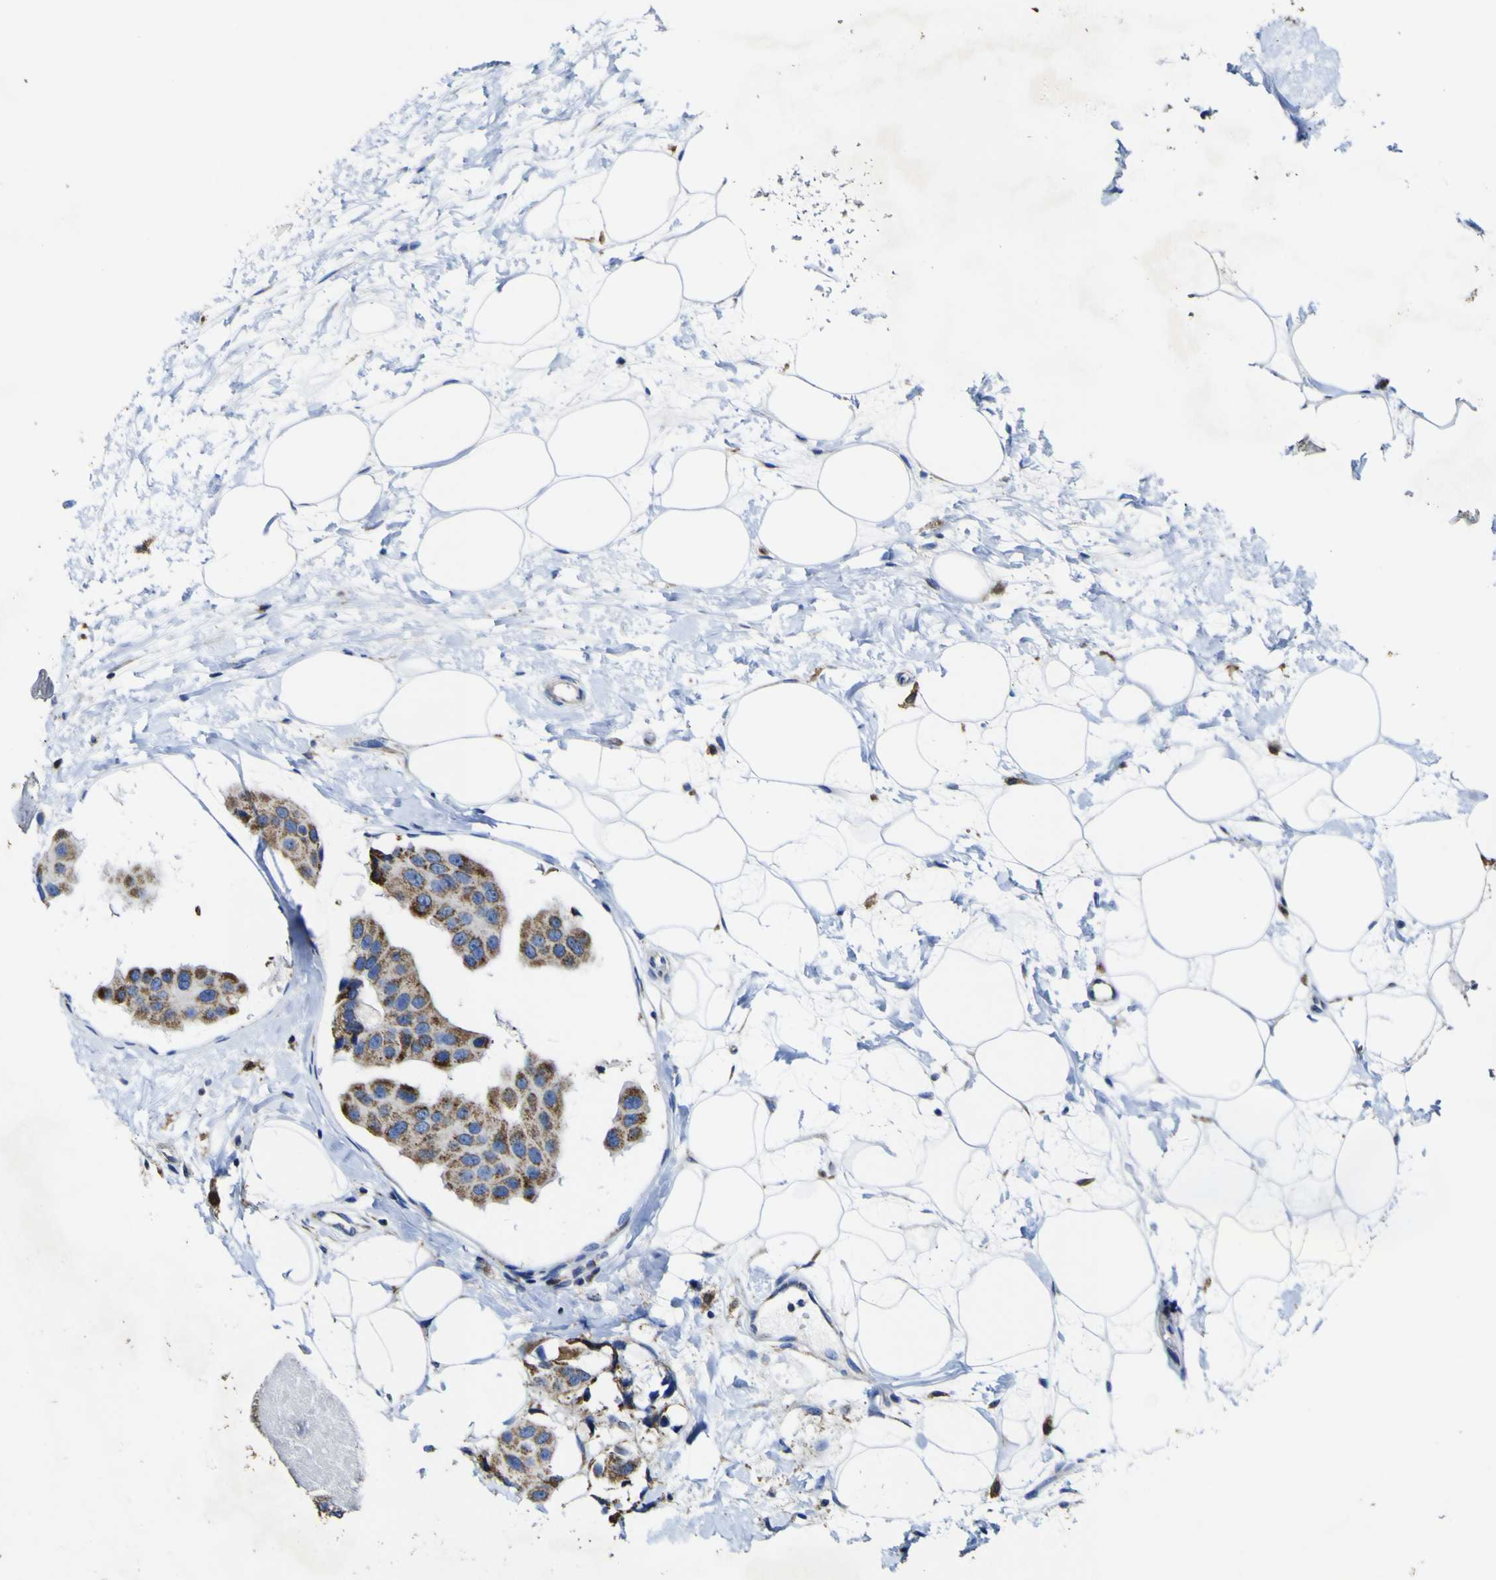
{"staining": {"intensity": "moderate", "quantity": ">75%", "location": "cytoplasmic/membranous"}, "tissue": "breast cancer", "cell_type": "Tumor cells", "image_type": "cancer", "snomed": [{"axis": "morphology", "description": "Normal tissue, NOS"}, {"axis": "morphology", "description": "Duct carcinoma"}, {"axis": "topography", "description": "Breast"}], "caption": "Infiltrating ductal carcinoma (breast) stained with DAB (3,3'-diaminobenzidine) immunohistochemistry demonstrates medium levels of moderate cytoplasmic/membranous expression in about >75% of tumor cells.", "gene": "CCDC90B", "patient": {"sex": "female", "age": 39}}